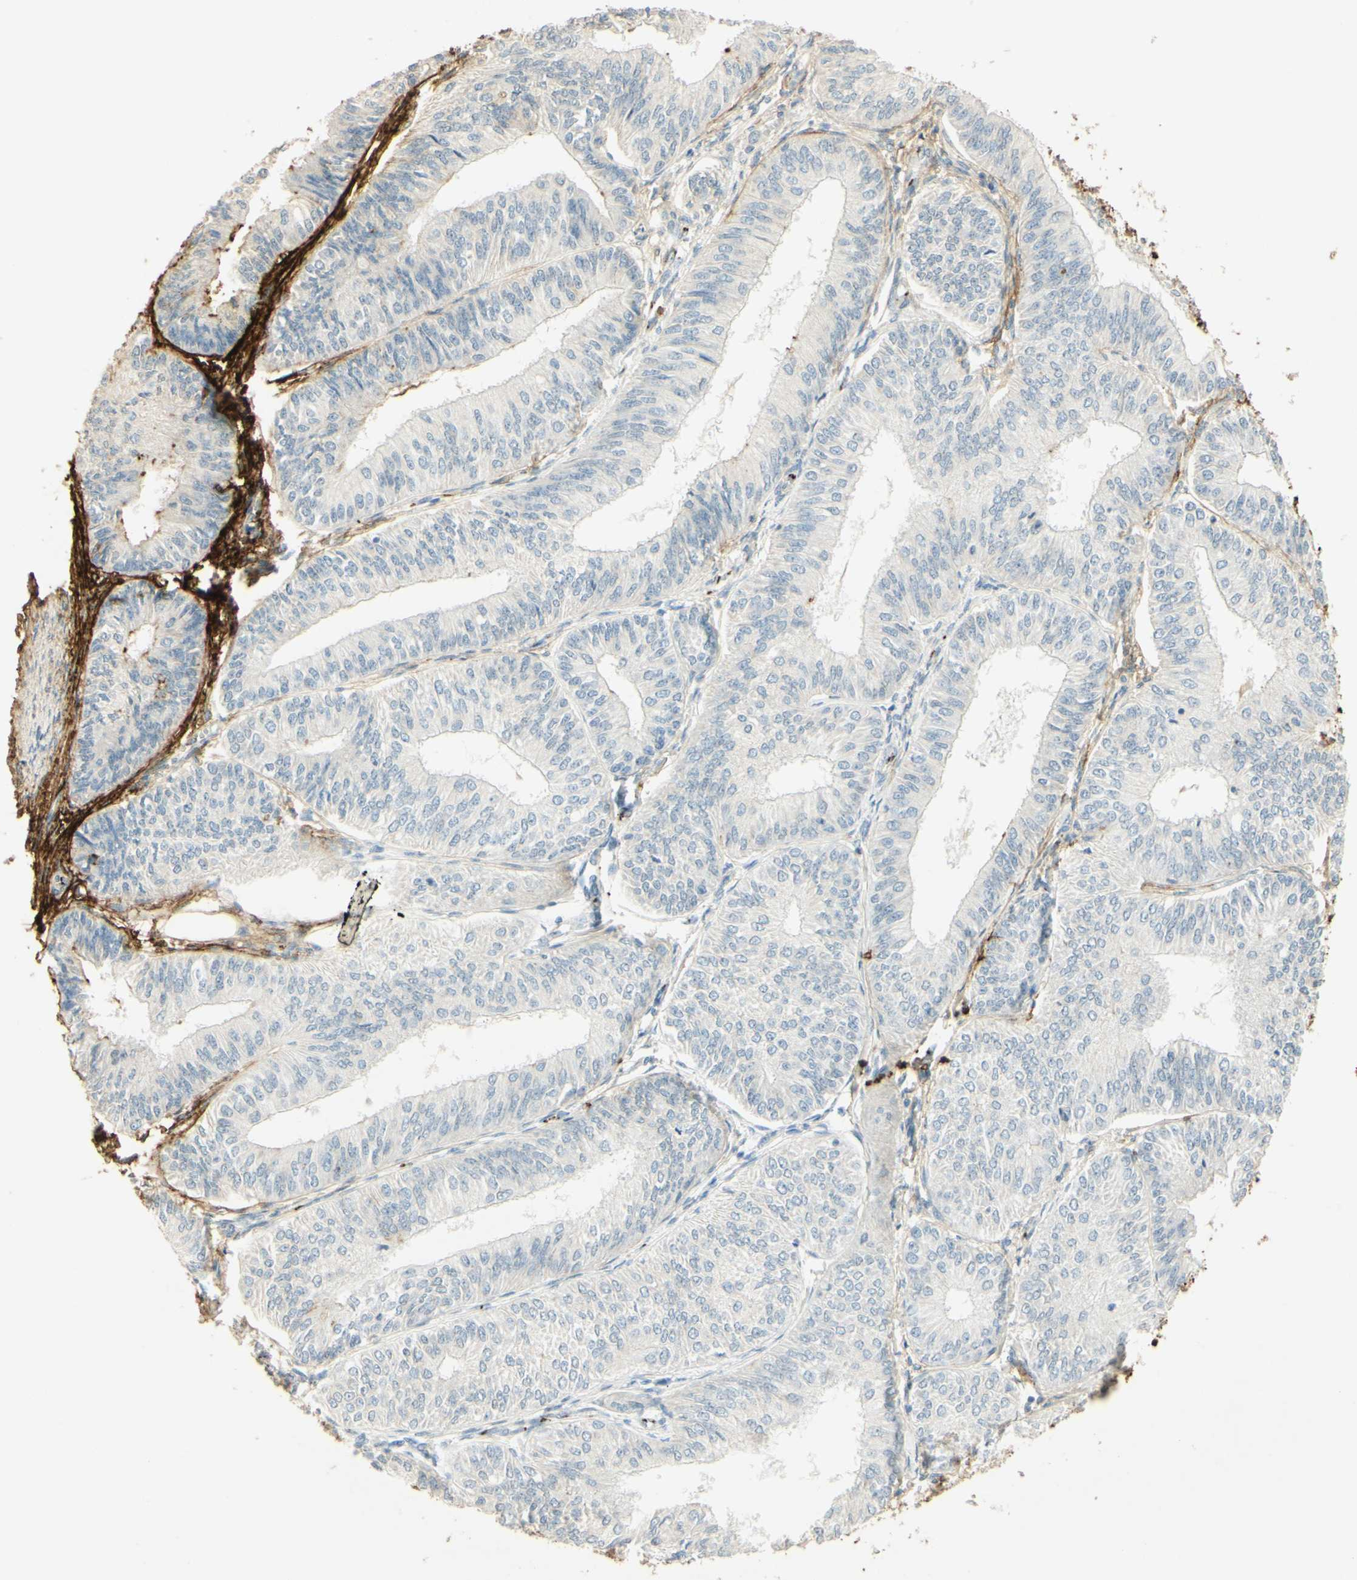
{"staining": {"intensity": "negative", "quantity": "none", "location": "none"}, "tissue": "endometrial cancer", "cell_type": "Tumor cells", "image_type": "cancer", "snomed": [{"axis": "morphology", "description": "Adenocarcinoma, NOS"}, {"axis": "topography", "description": "Endometrium"}], "caption": "Immunohistochemical staining of human endometrial adenocarcinoma displays no significant expression in tumor cells.", "gene": "TNN", "patient": {"sex": "female", "age": 58}}